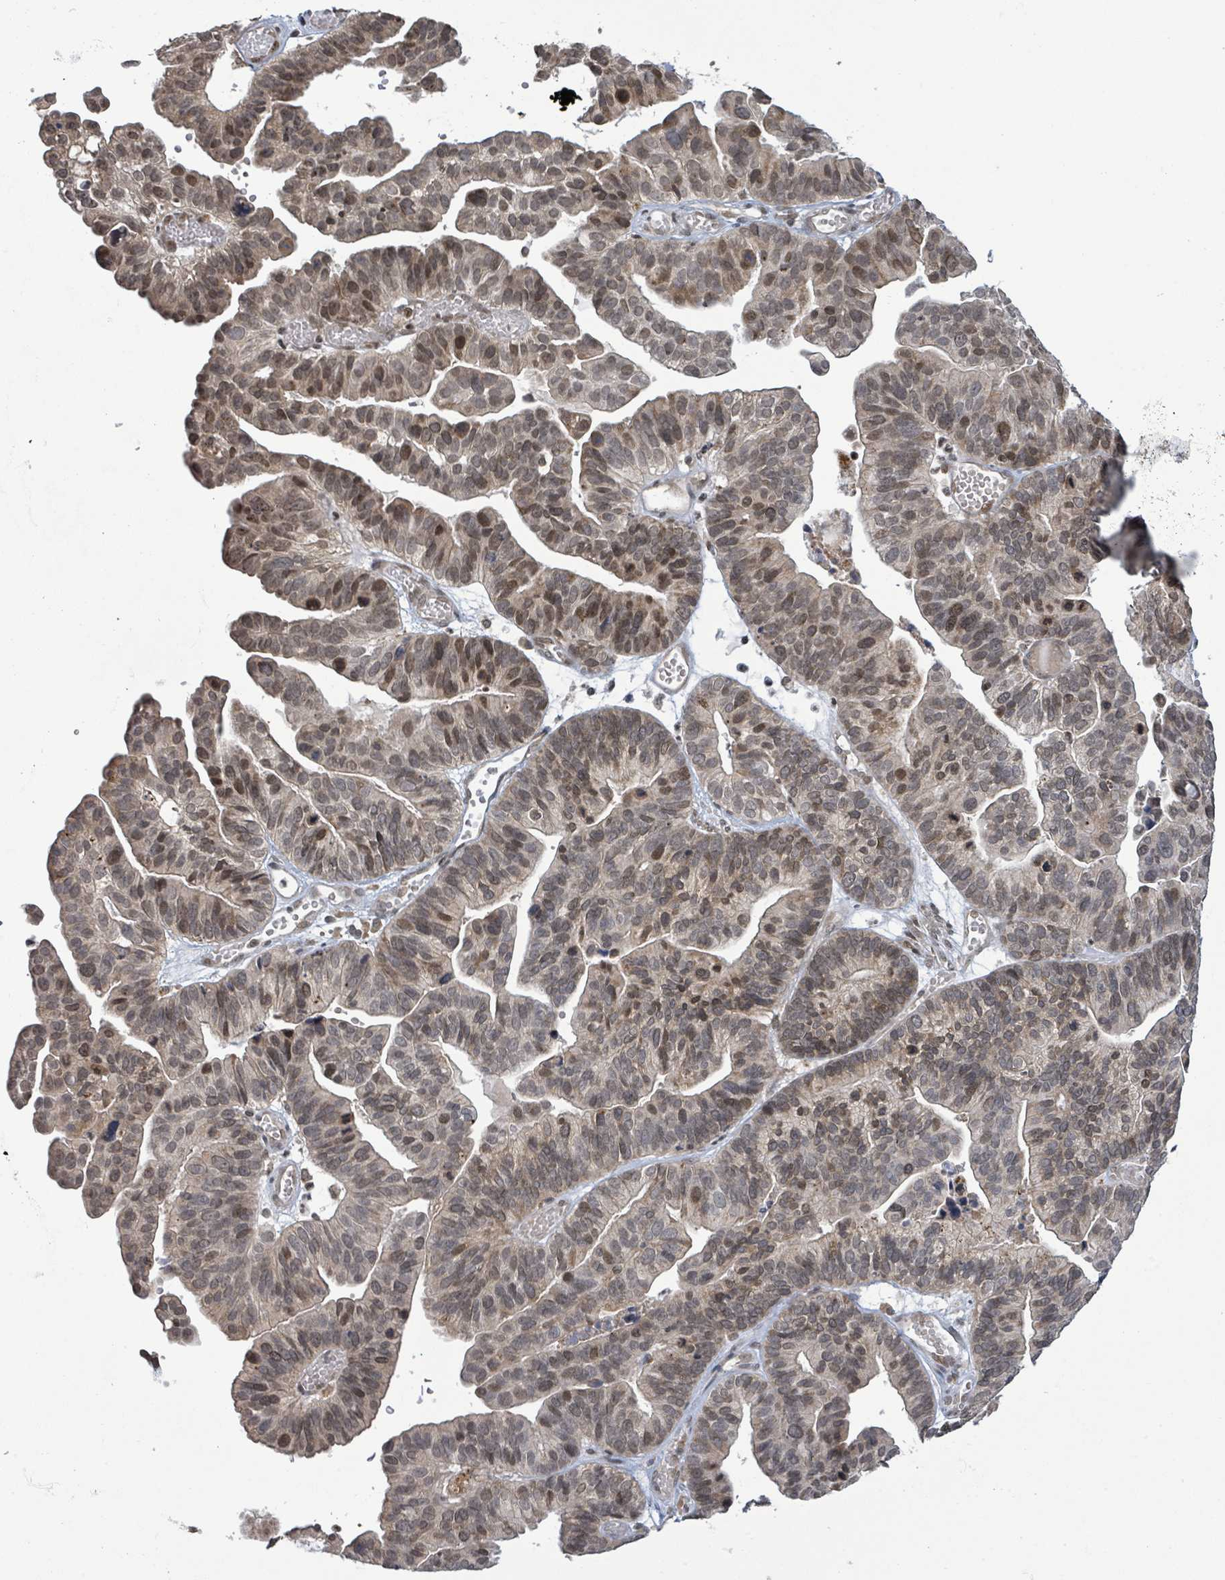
{"staining": {"intensity": "moderate", "quantity": "25%-75%", "location": "nuclear"}, "tissue": "ovarian cancer", "cell_type": "Tumor cells", "image_type": "cancer", "snomed": [{"axis": "morphology", "description": "Cystadenocarcinoma, serous, NOS"}, {"axis": "topography", "description": "Ovary"}], "caption": "Human serous cystadenocarcinoma (ovarian) stained for a protein (brown) demonstrates moderate nuclear positive staining in about 25%-75% of tumor cells.", "gene": "SBF2", "patient": {"sex": "female", "age": 56}}